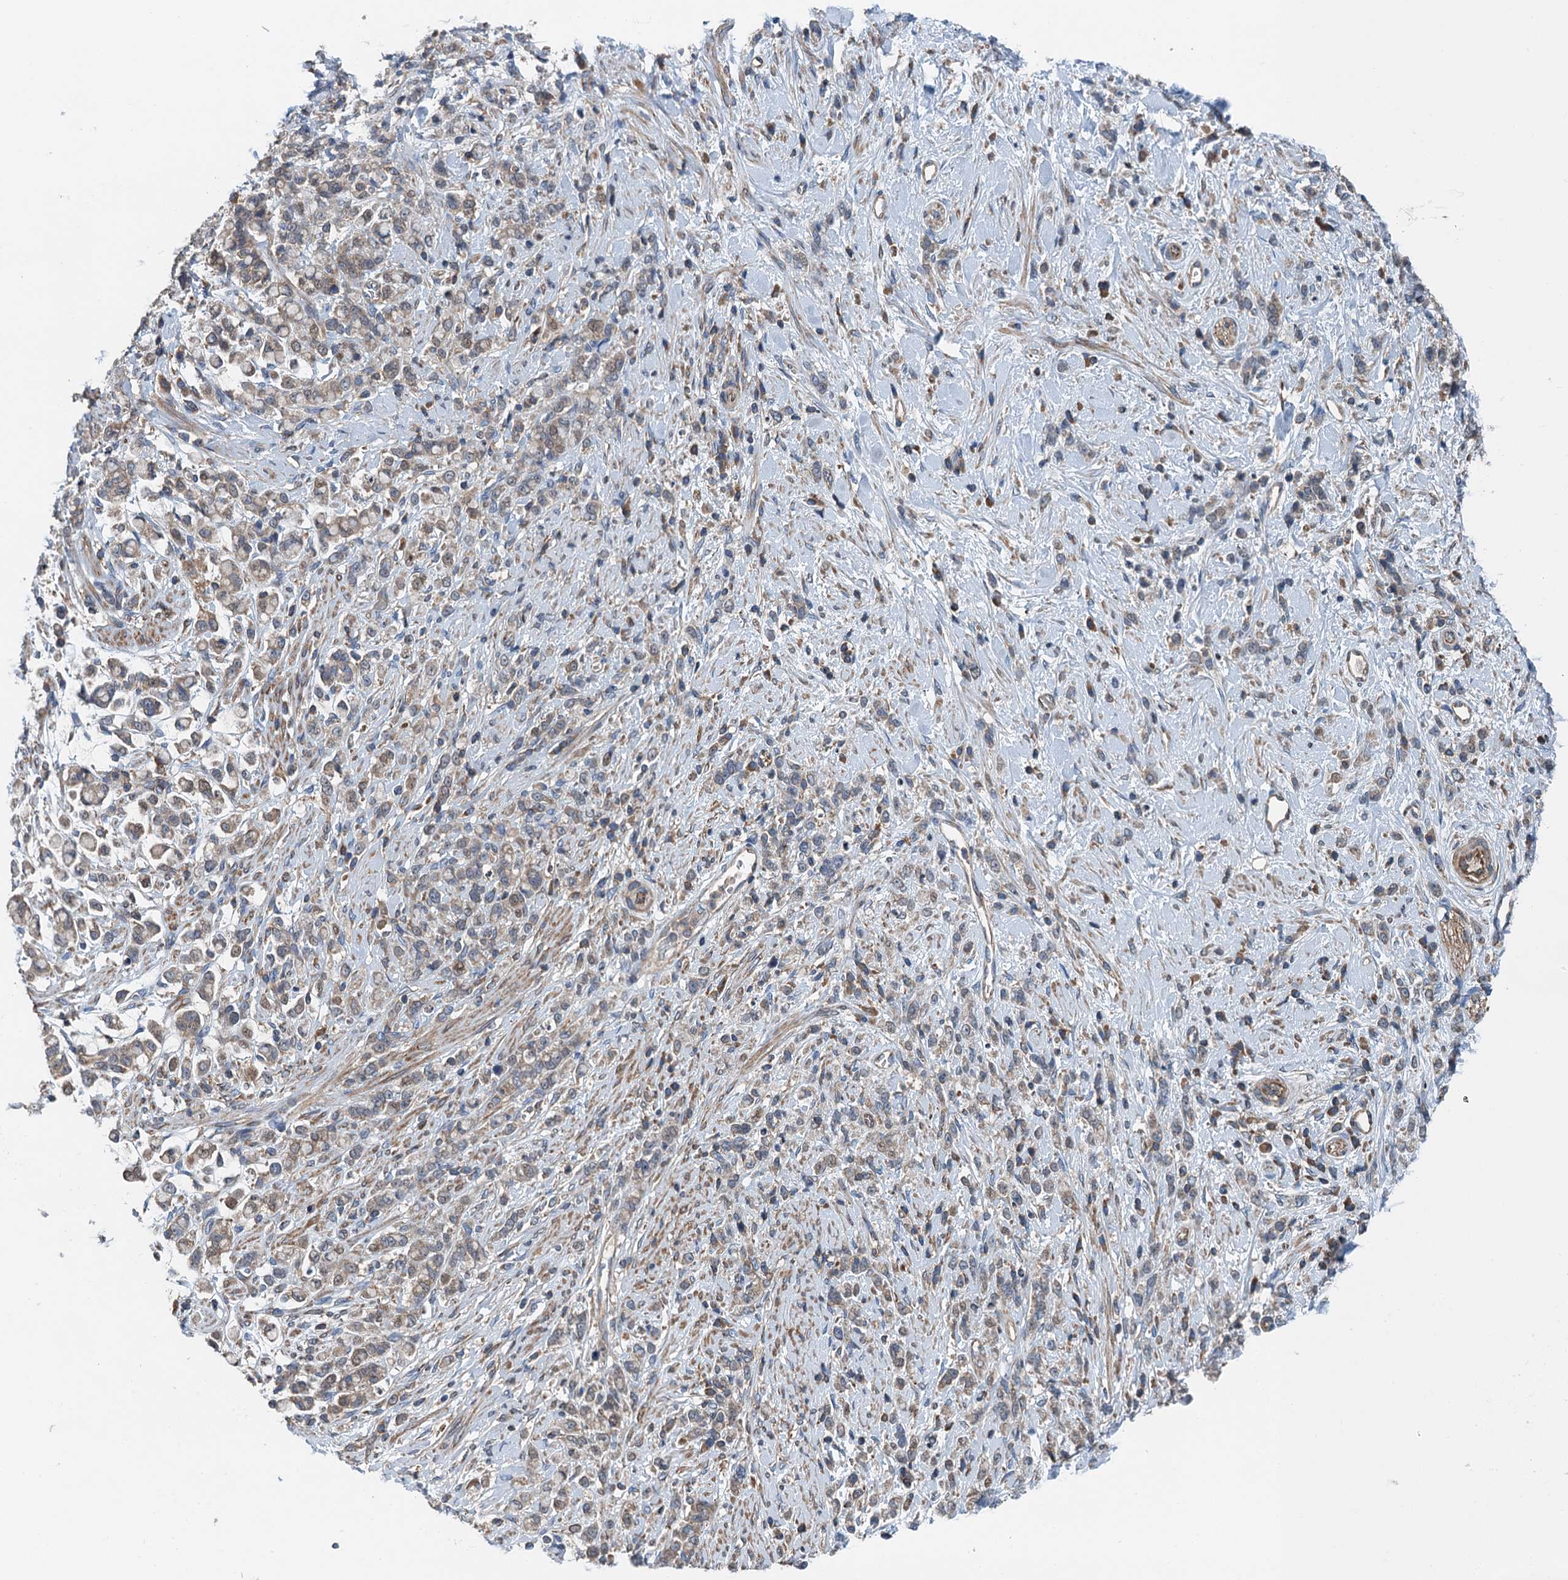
{"staining": {"intensity": "negative", "quantity": "none", "location": "none"}, "tissue": "stomach cancer", "cell_type": "Tumor cells", "image_type": "cancer", "snomed": [{"axis": "morphology", "description": "Adenocarcinoma, NOS"}, {"axis": "topography", "description": "Stomach"}], "caption": "Human stomach adenocarcinoma stained for a protein using IHC displays no positivity in tumor cells.", "gene": "PPP1R14D", "patient": {"sex": "female", "age": 60}}